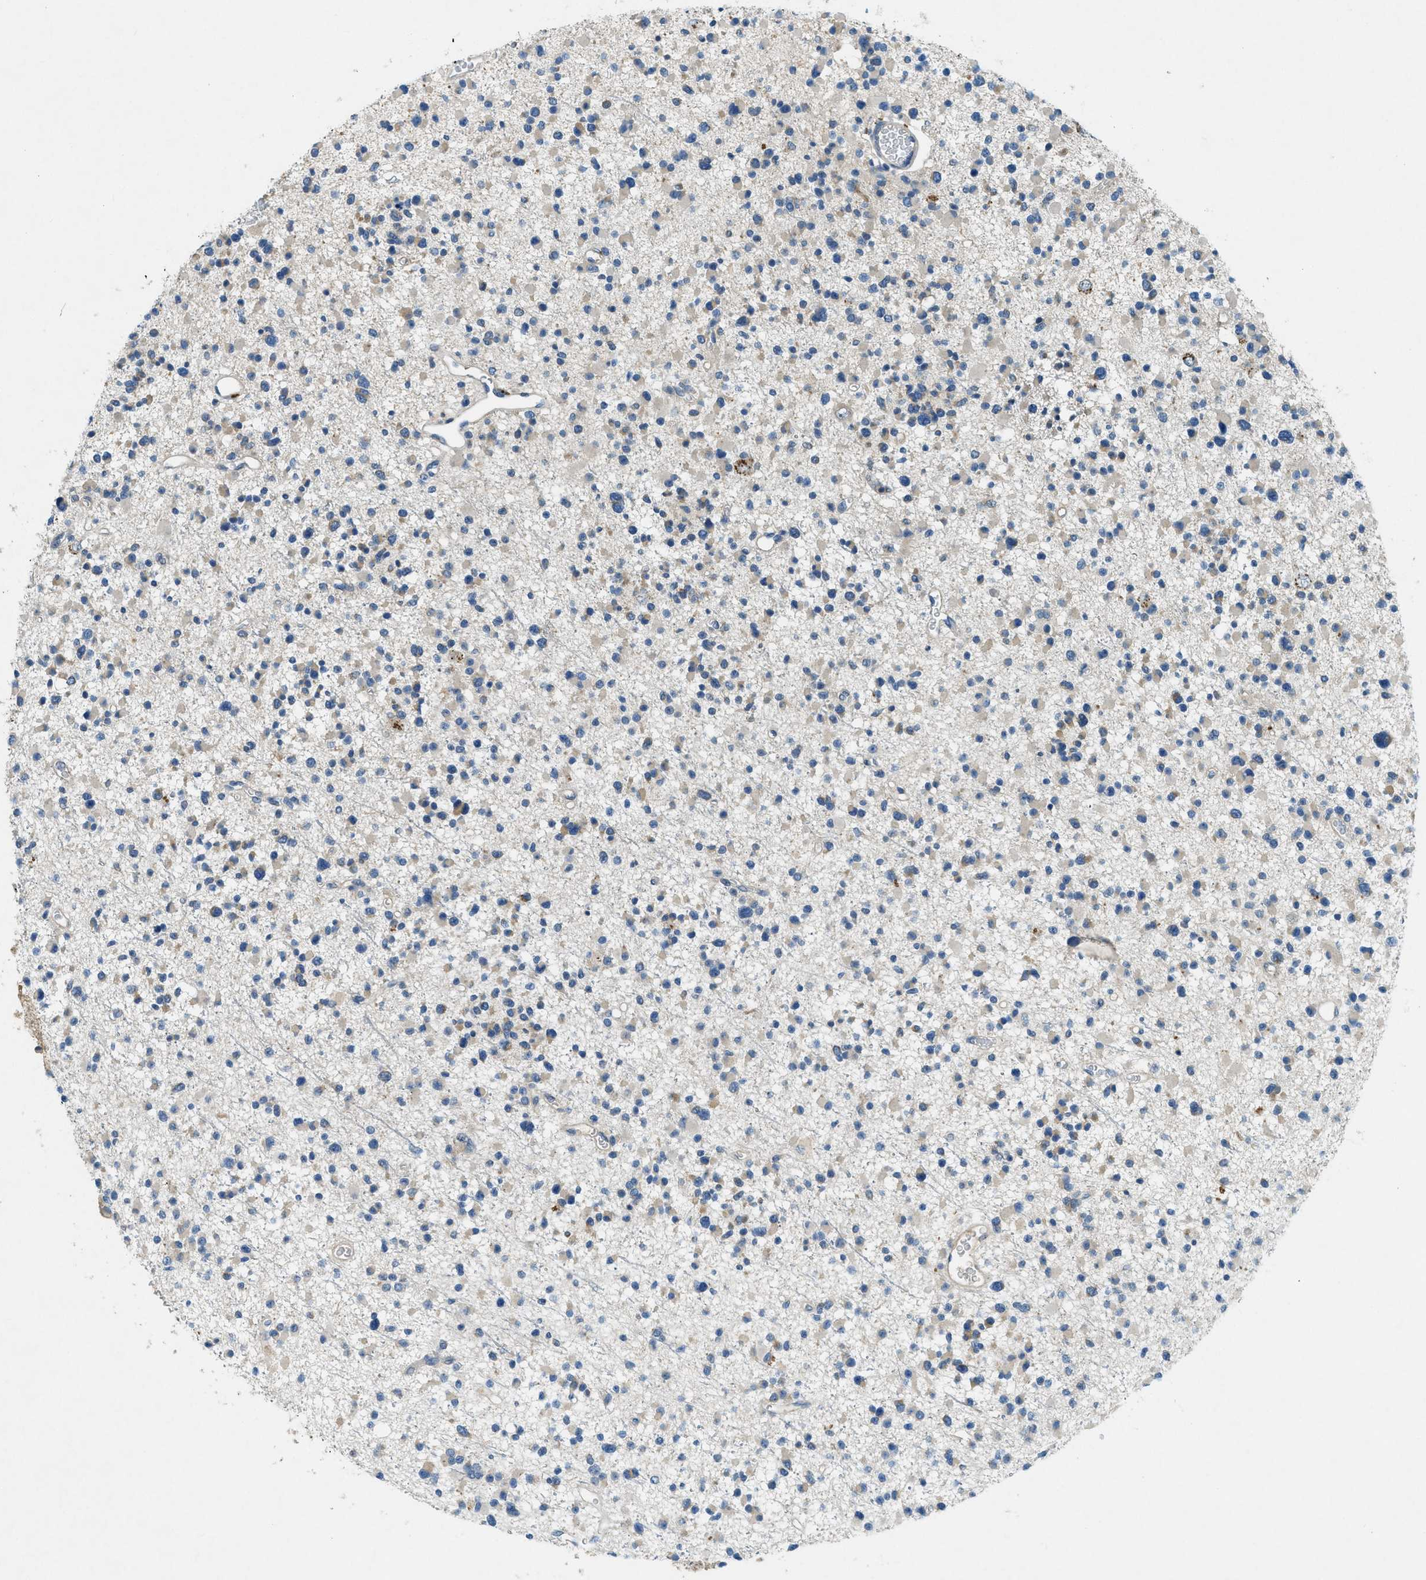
{"staining": {"intensity": "weak", "quantity": "25%-75%", "location": "cytoplasmic/membranous"}, "tissue": "glioma", "cell_type": "Tumor cells", "image_type": "cancer", "snomed": [{"axis": "morphology", "description": "Glioma, malignant, Low grade"}, {"axis": "topography", "description": "Brain"}], "caption": "Protein staining displays weak cytoplasmic/membranous staining in approximately 25%-75% of tumor cells in glioma. (DAB (3,3'-diaminobenzidine) = brown stain, brightfield microscopy at high magnification).", "gene": "SNX14", "patient": {"sex": "female", "age": 22}}